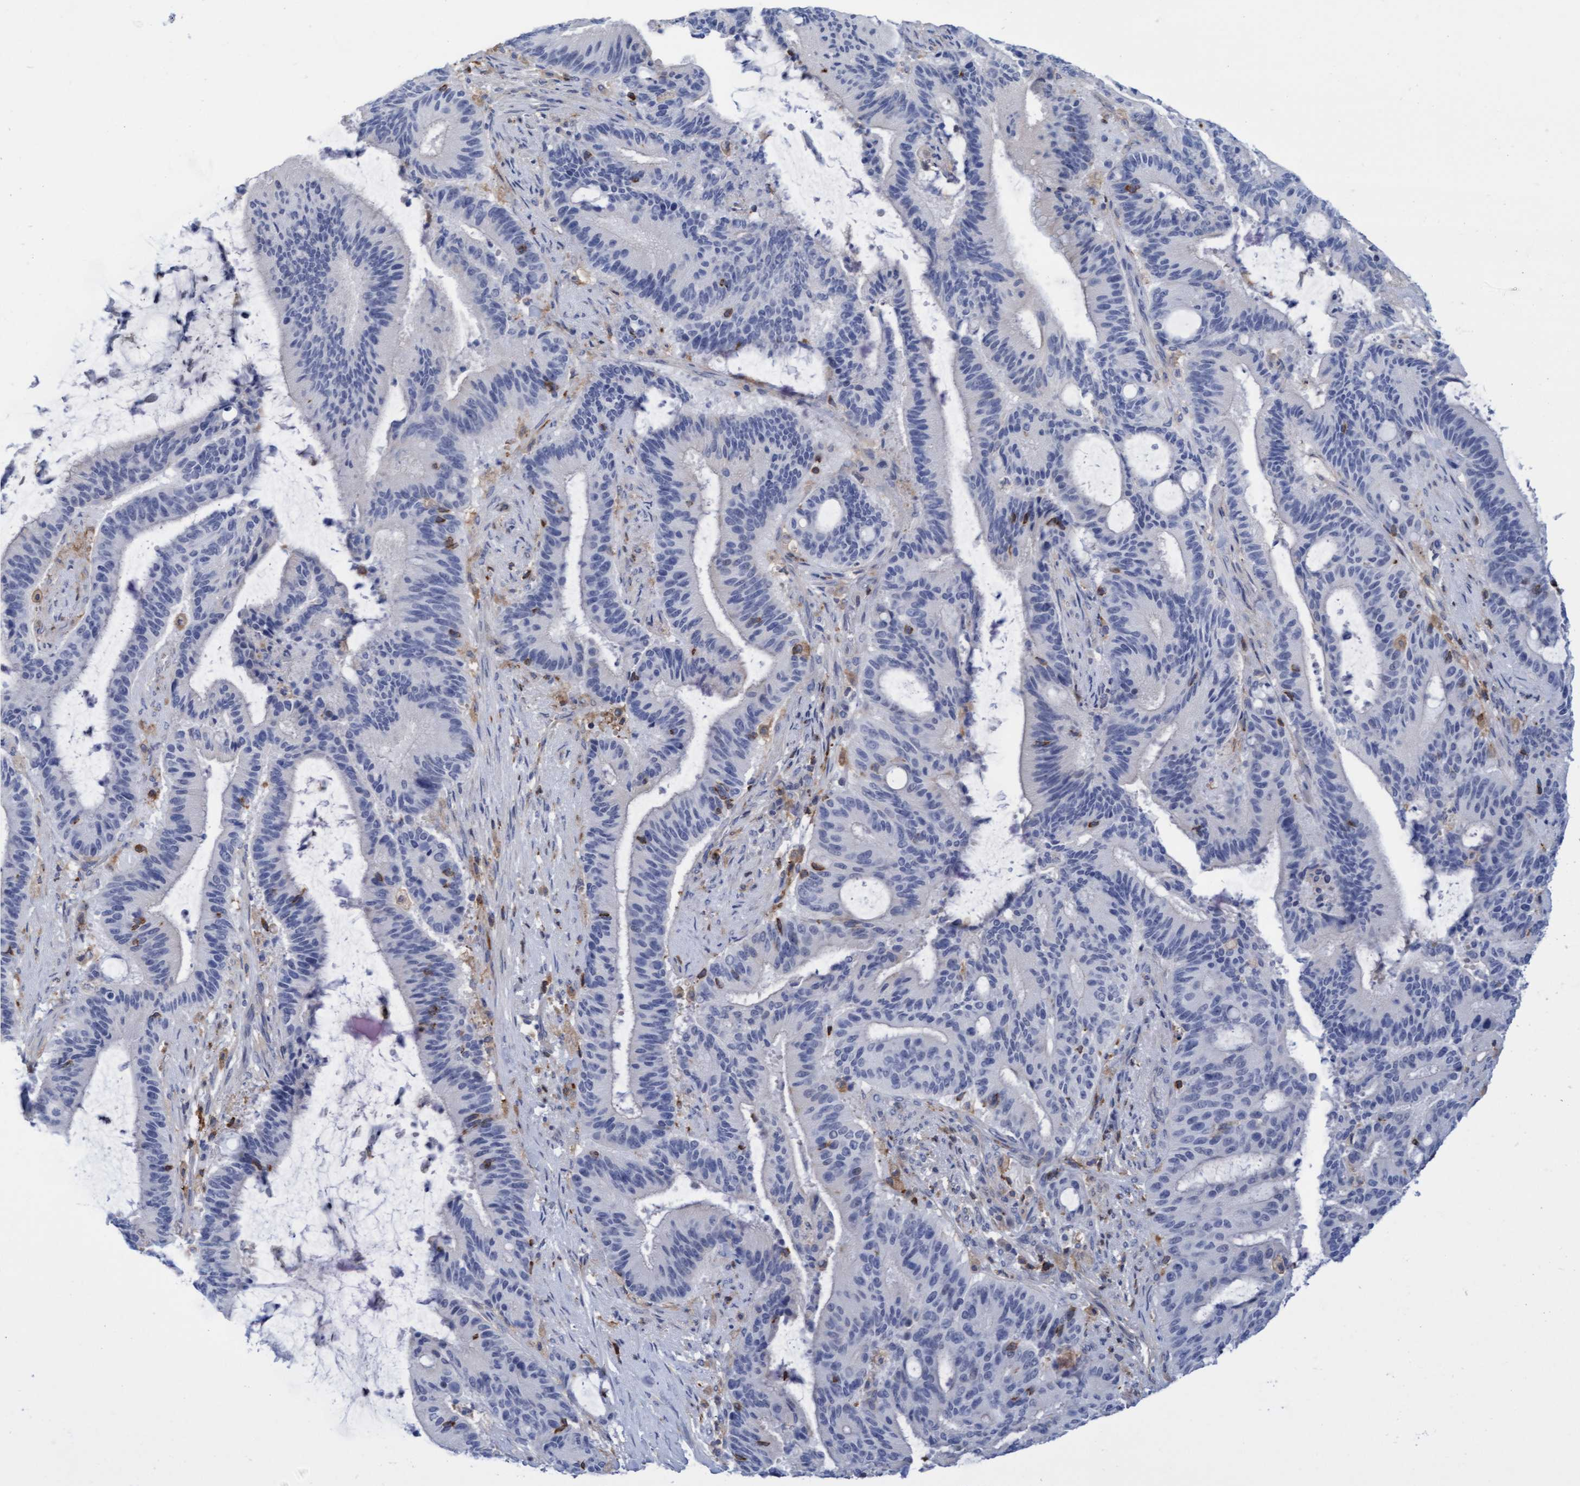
{"staining": {"intensity": "negative", "quantity": "none", "location": "none"}, "tissue": "liver cancer", "cell_type": "Tumor cells", "image_type": "cancer", "snomed": [{"axis": "morphology", "description": "Normal tissue, NOS"}, {"axis": "morphology", "description": "Cholangiocarcinoma"}, {"axis": "topography", "description": "Liver"}, {"axis": "topography", "description": "Peripheral nerve tissue"}], "caption": "A histopathology image of human cholangiocarcinoma (liver) is negative for staining in tumor cells.", "gene": "FNBP1", "patient": {"sex": "female", "age": 73}}